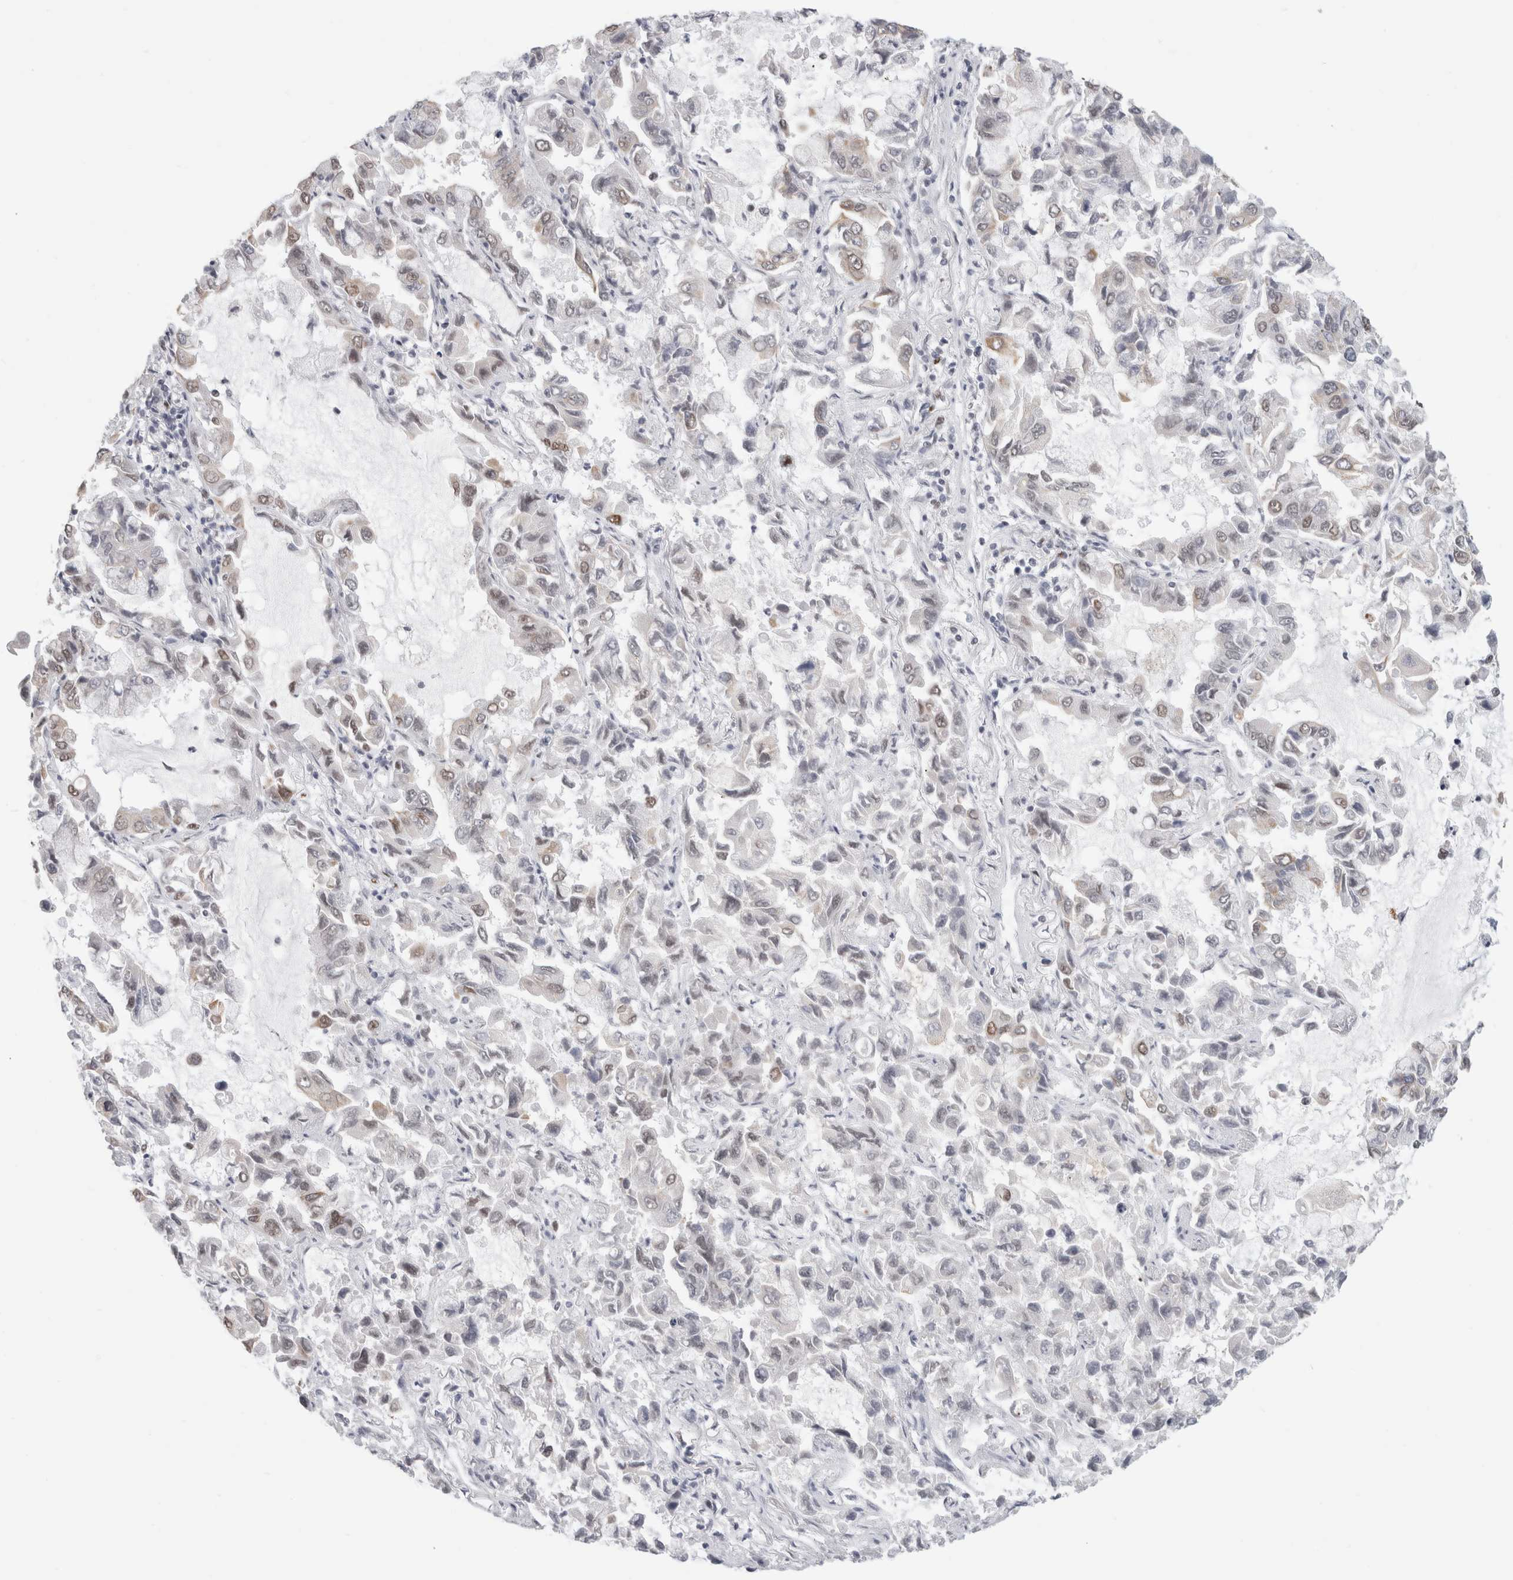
{"staining": {"intensity": "weak", "quantity": "<25%", "location": "nuclear"}, "tissue": "lung cancer", "cell_type": "Tumor cells", "image_type": "cancer", "snomed": [{"axis": "morphology", "description": "Adenocarcinoma, NOS"}, {"axis": "topography", "description": "Lung"}], "caption": "This is an IHC micrograph of lung adenocarcinoma. There is no expression in tumor cells.", "gene": "SMARCC1", "patient": {"sex": "male", "age": 64}}